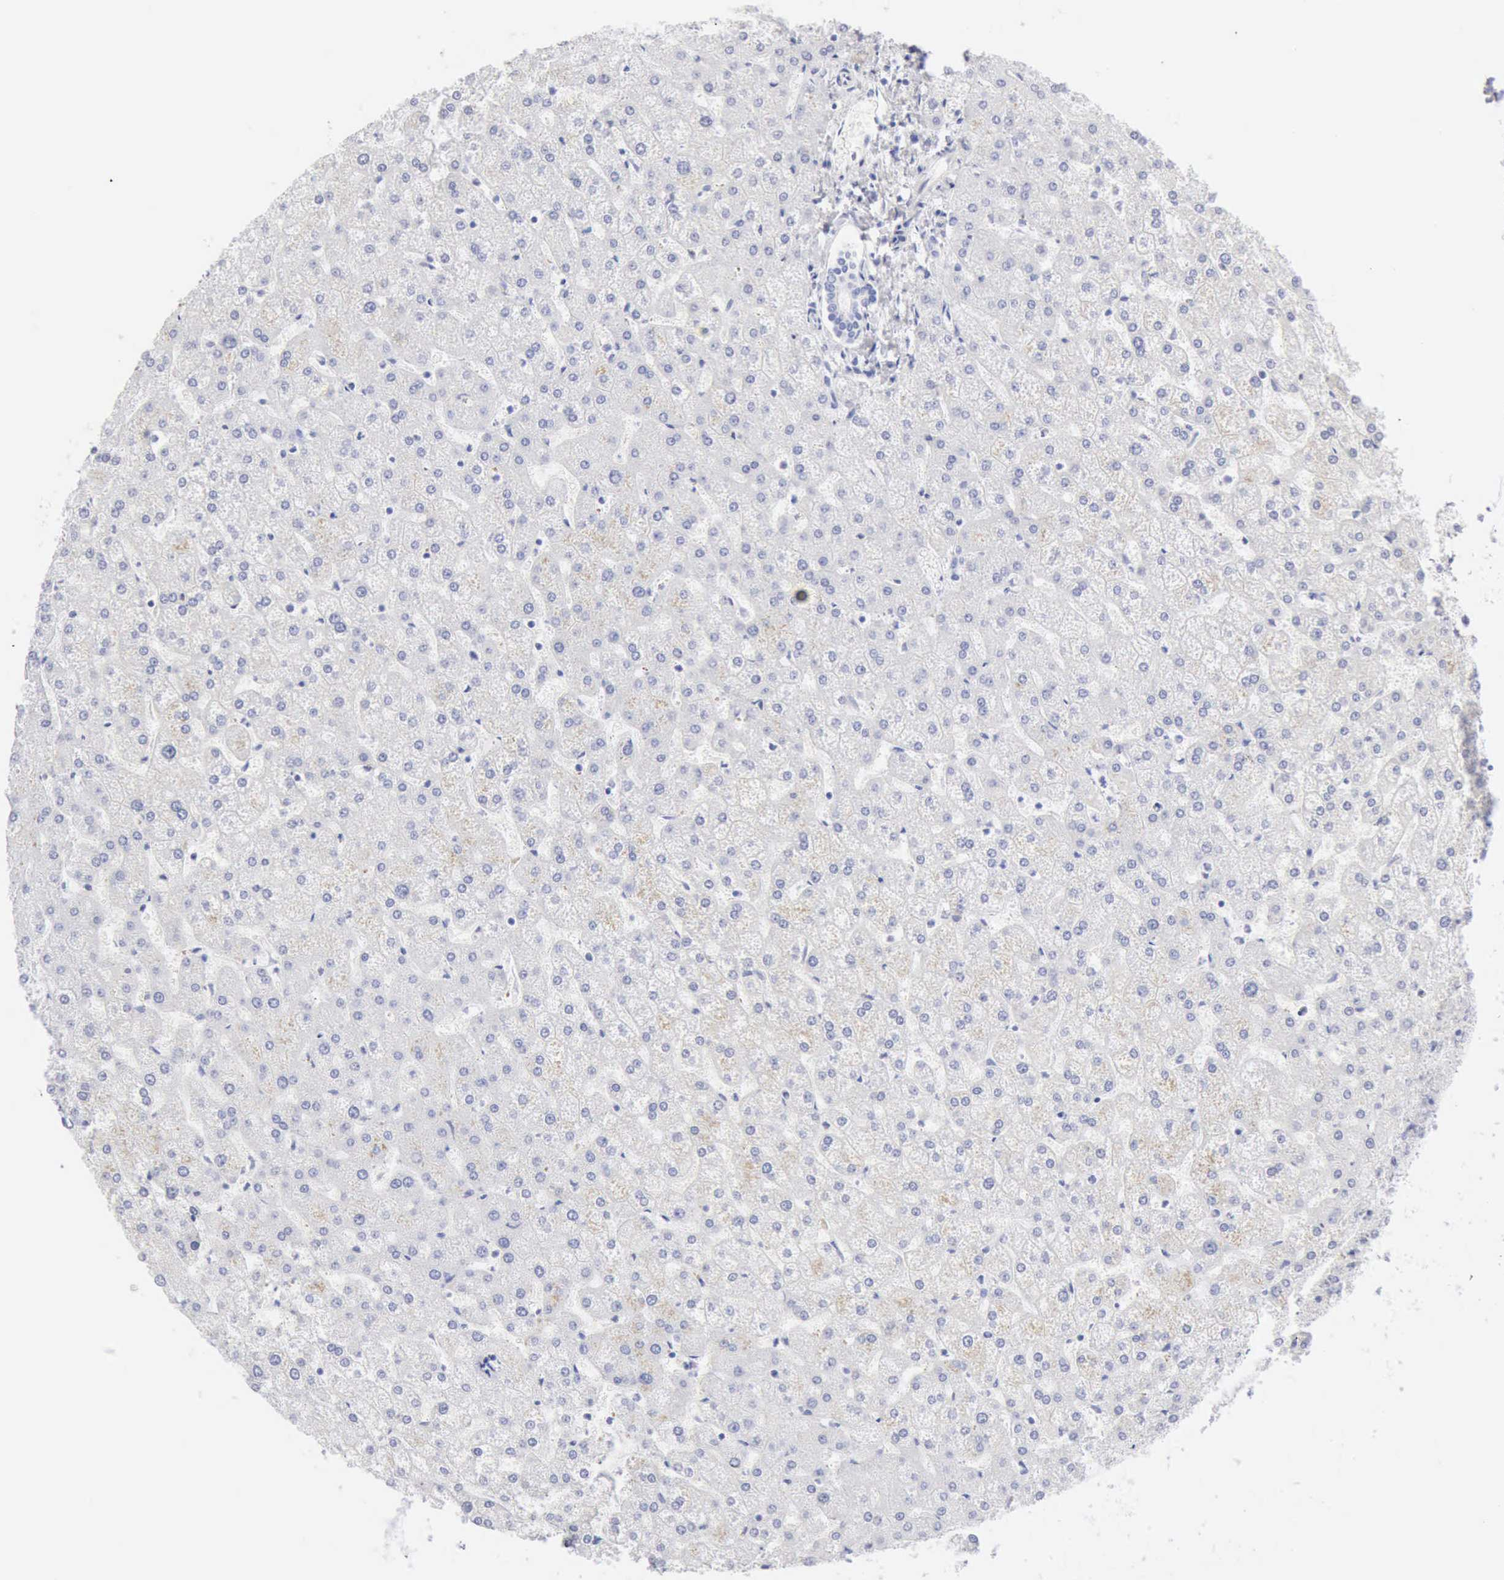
{"staining": {"intensity": "negative", "quantity": "none", "location": "none"}, "tissue": "liver", "cell_type": "Cholangiocytes", "image_type": "normal", "snomed": [{"axis": "morphology", "description": "Normal tissue, NOS"}, {"axis": "topography", "description": "Liver"}], "caption": "Immunohistochemistry (IHC) histopathology image of benign human liver stained for a protein (brown), which shows no positivity in cholangiocytes.", "gene": "KRT10", "patient": {"sex": "female", "age": 32}}